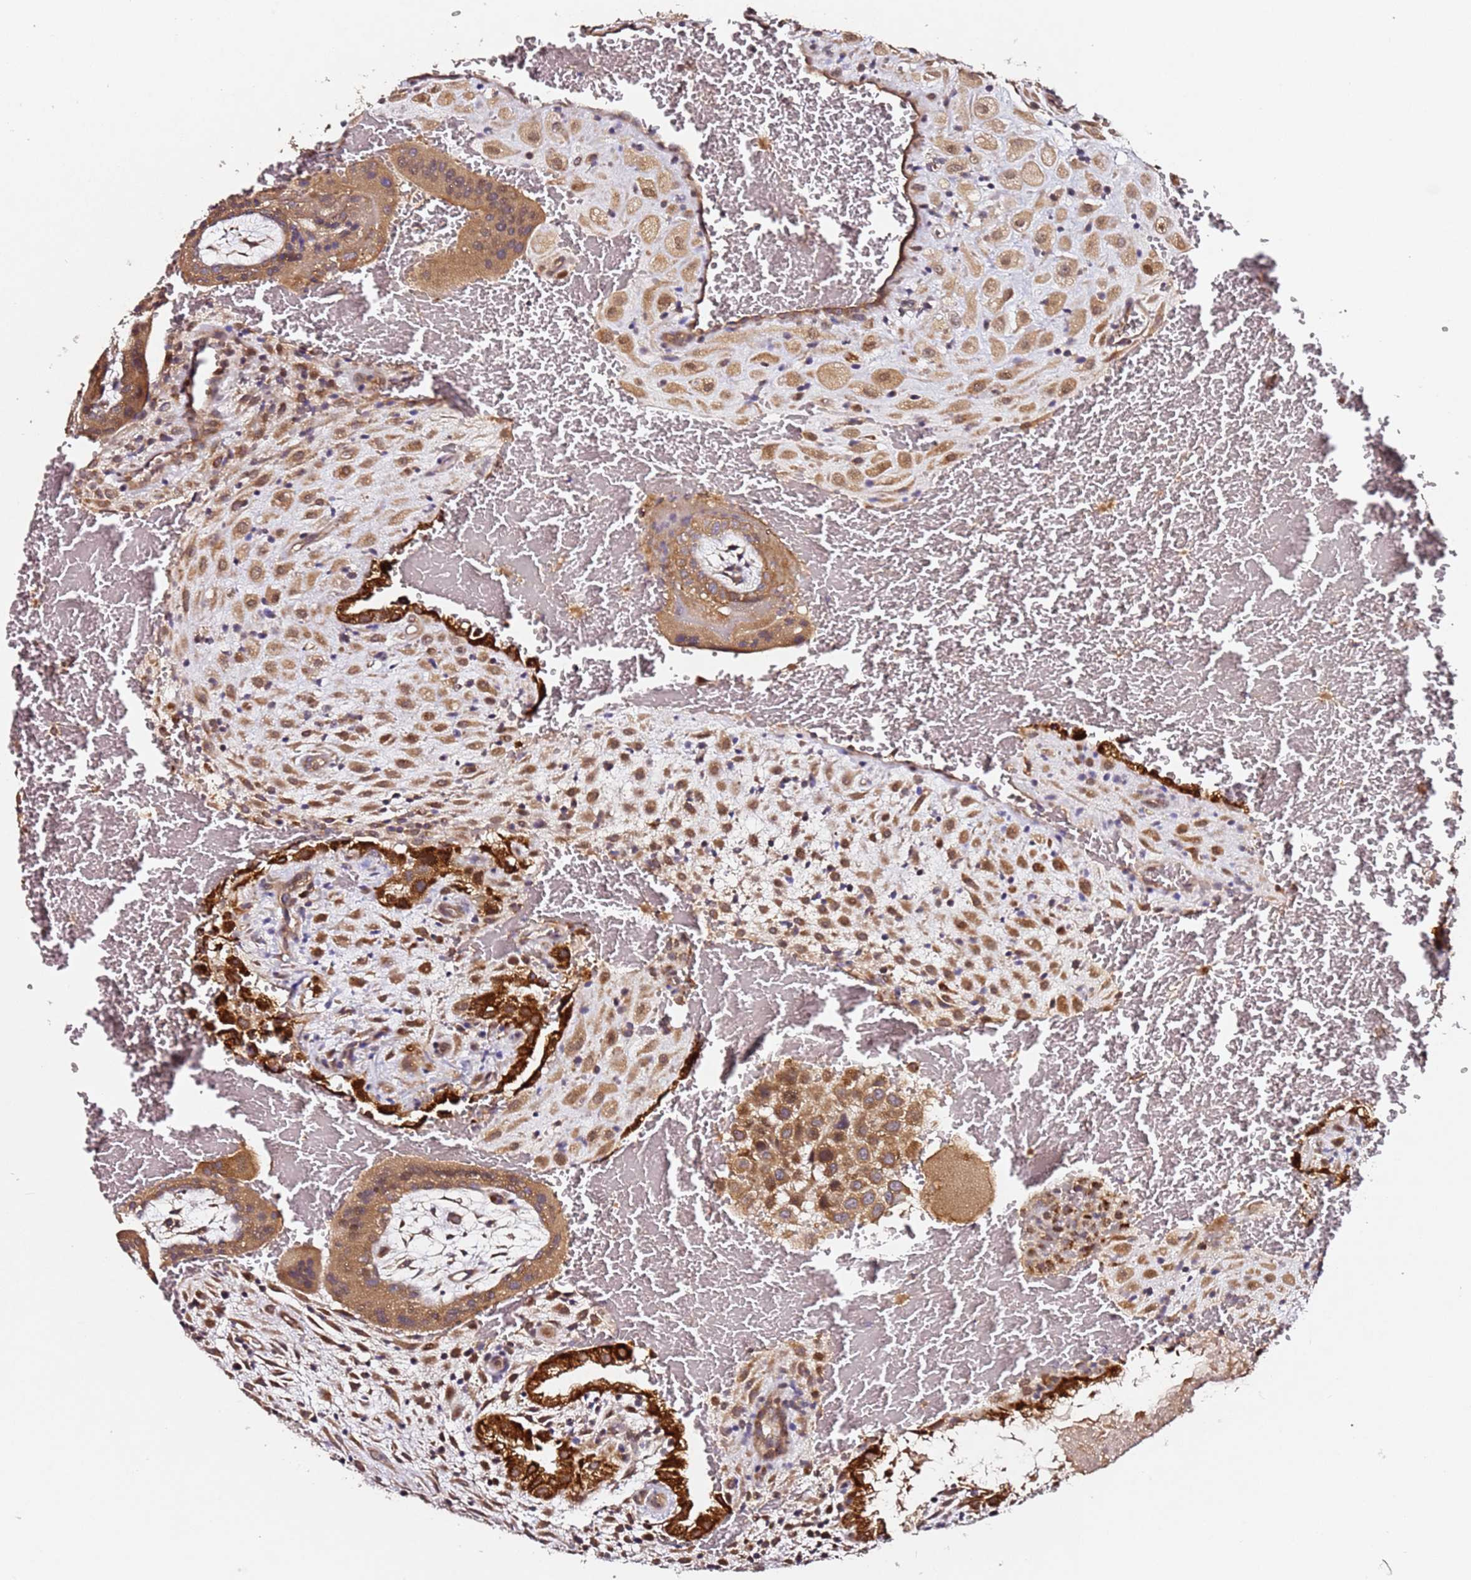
{"staining": {"intensity": "moderate", "quantity": ">75%", "location": "cytoplasmic/membranous"}, "tissue": "placenta", "cell_type": "Decidual cells", "image_type": "normal", "snomed": [{"axis": "morphology", "description": "Normal tissue, NOS"}, {"axis": "topography", "description": "Placenta"}], "caption": "Immunohistochemistry image of benign human placenta stained for a protein (brown), which demonstrates medium levels of moderate cytoplasmic/membranous positivity in about >75% of decidual cells.", "gene": "ALG11", "patient": {"sex": "female", "age": 35}}